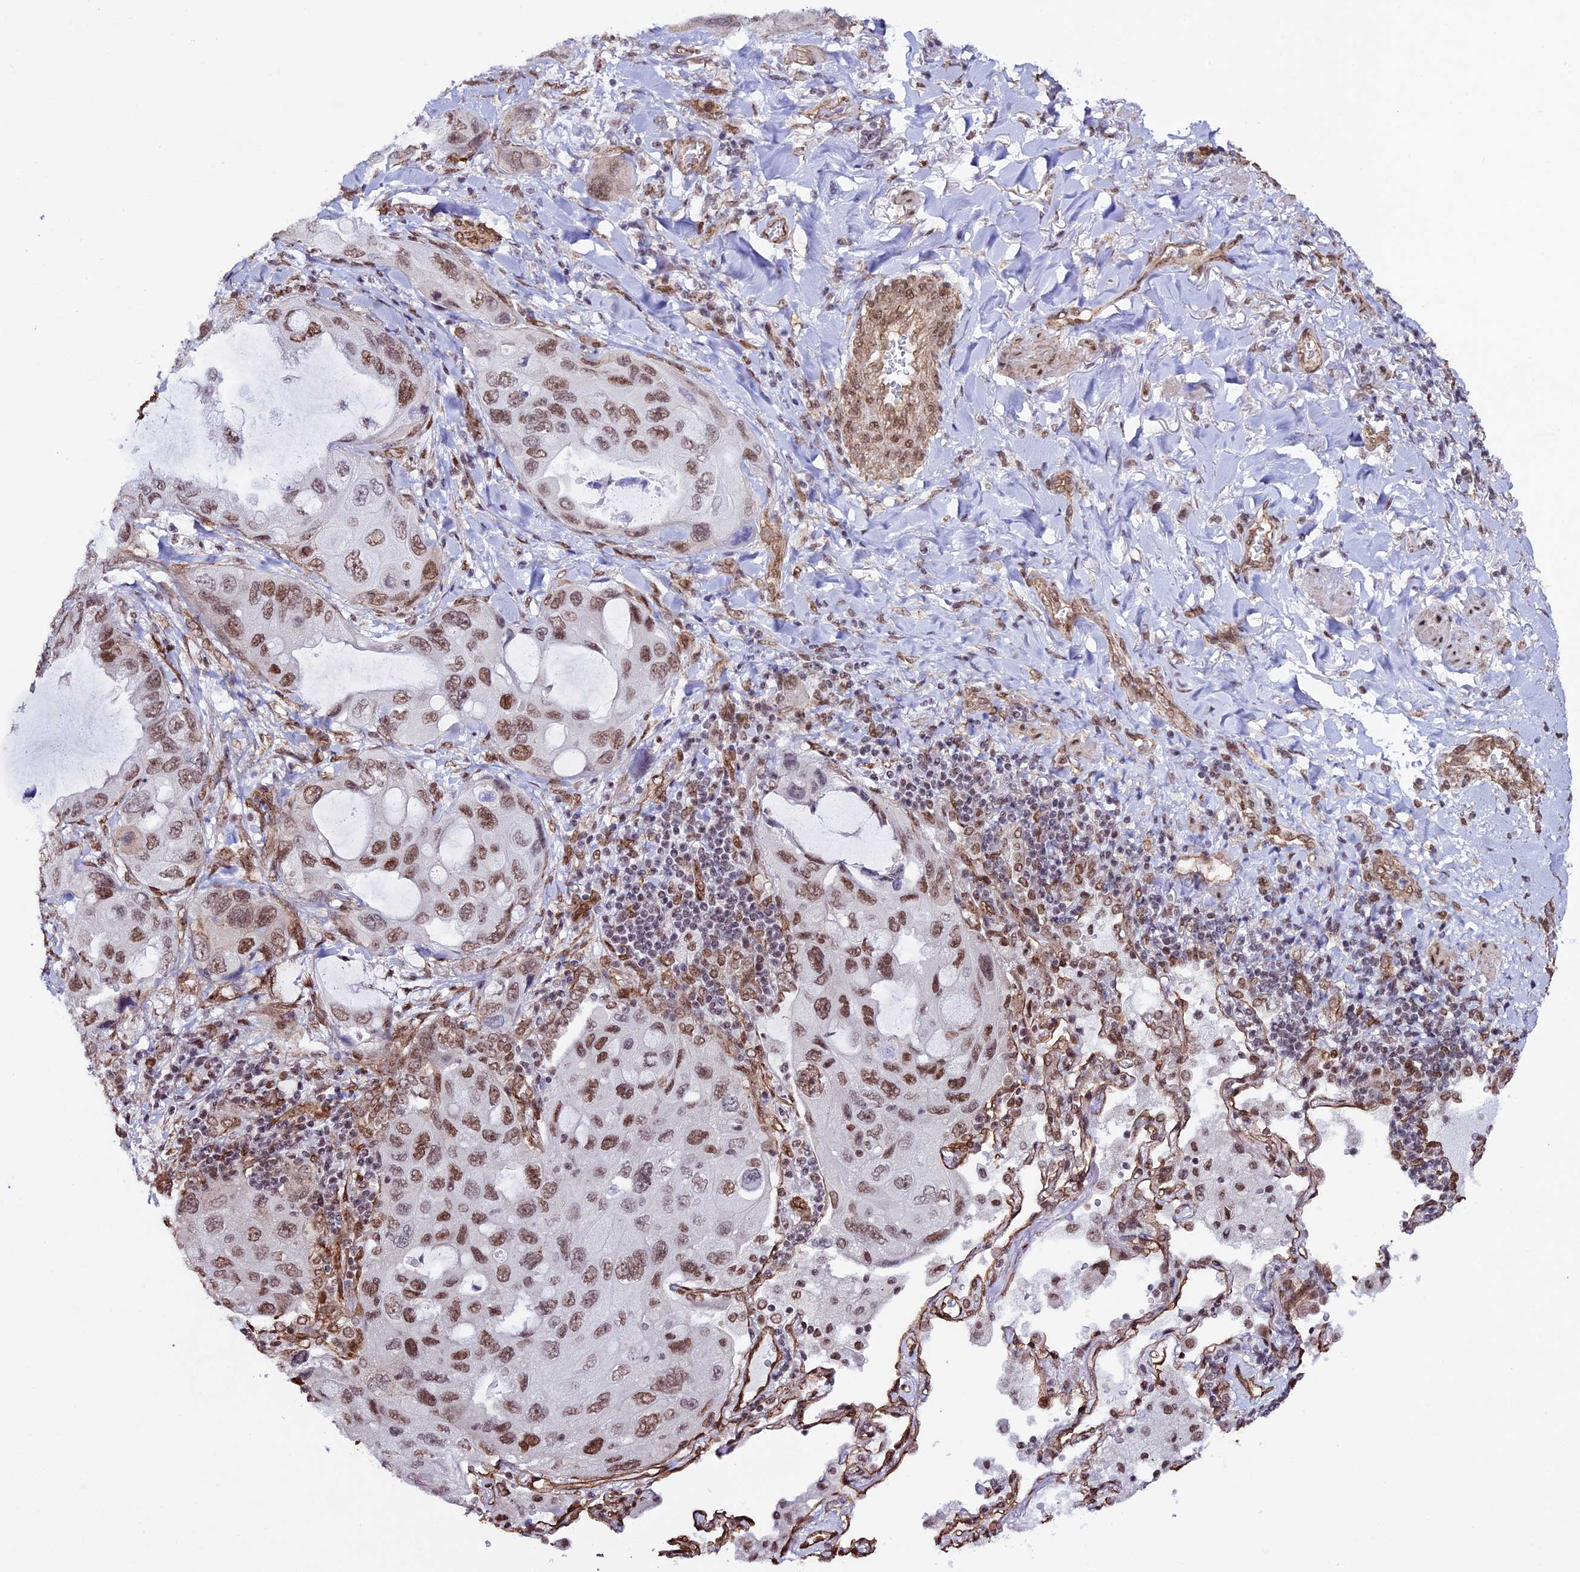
{"staining": {"intensity": "moderate", "quantity": ">75%", "location": "nuclear"}, "tissue": "lung cancer", "cell_type": "Tumor cells", "image_type": "cancer", "snomed": [{"axis": "morphology", "description": "Squamous cell carcinoma, NOS"}, {"axis": "topography", "description": "Lung"}], "caption": "Protein positivity by immunohistochemistry shows moderate nuclear positivity in about >75% of tumor cells in lung squamous cell carcinoma.", "gene": "MPHOSPH8", "patient": {"sex": "female", "age": 73}}